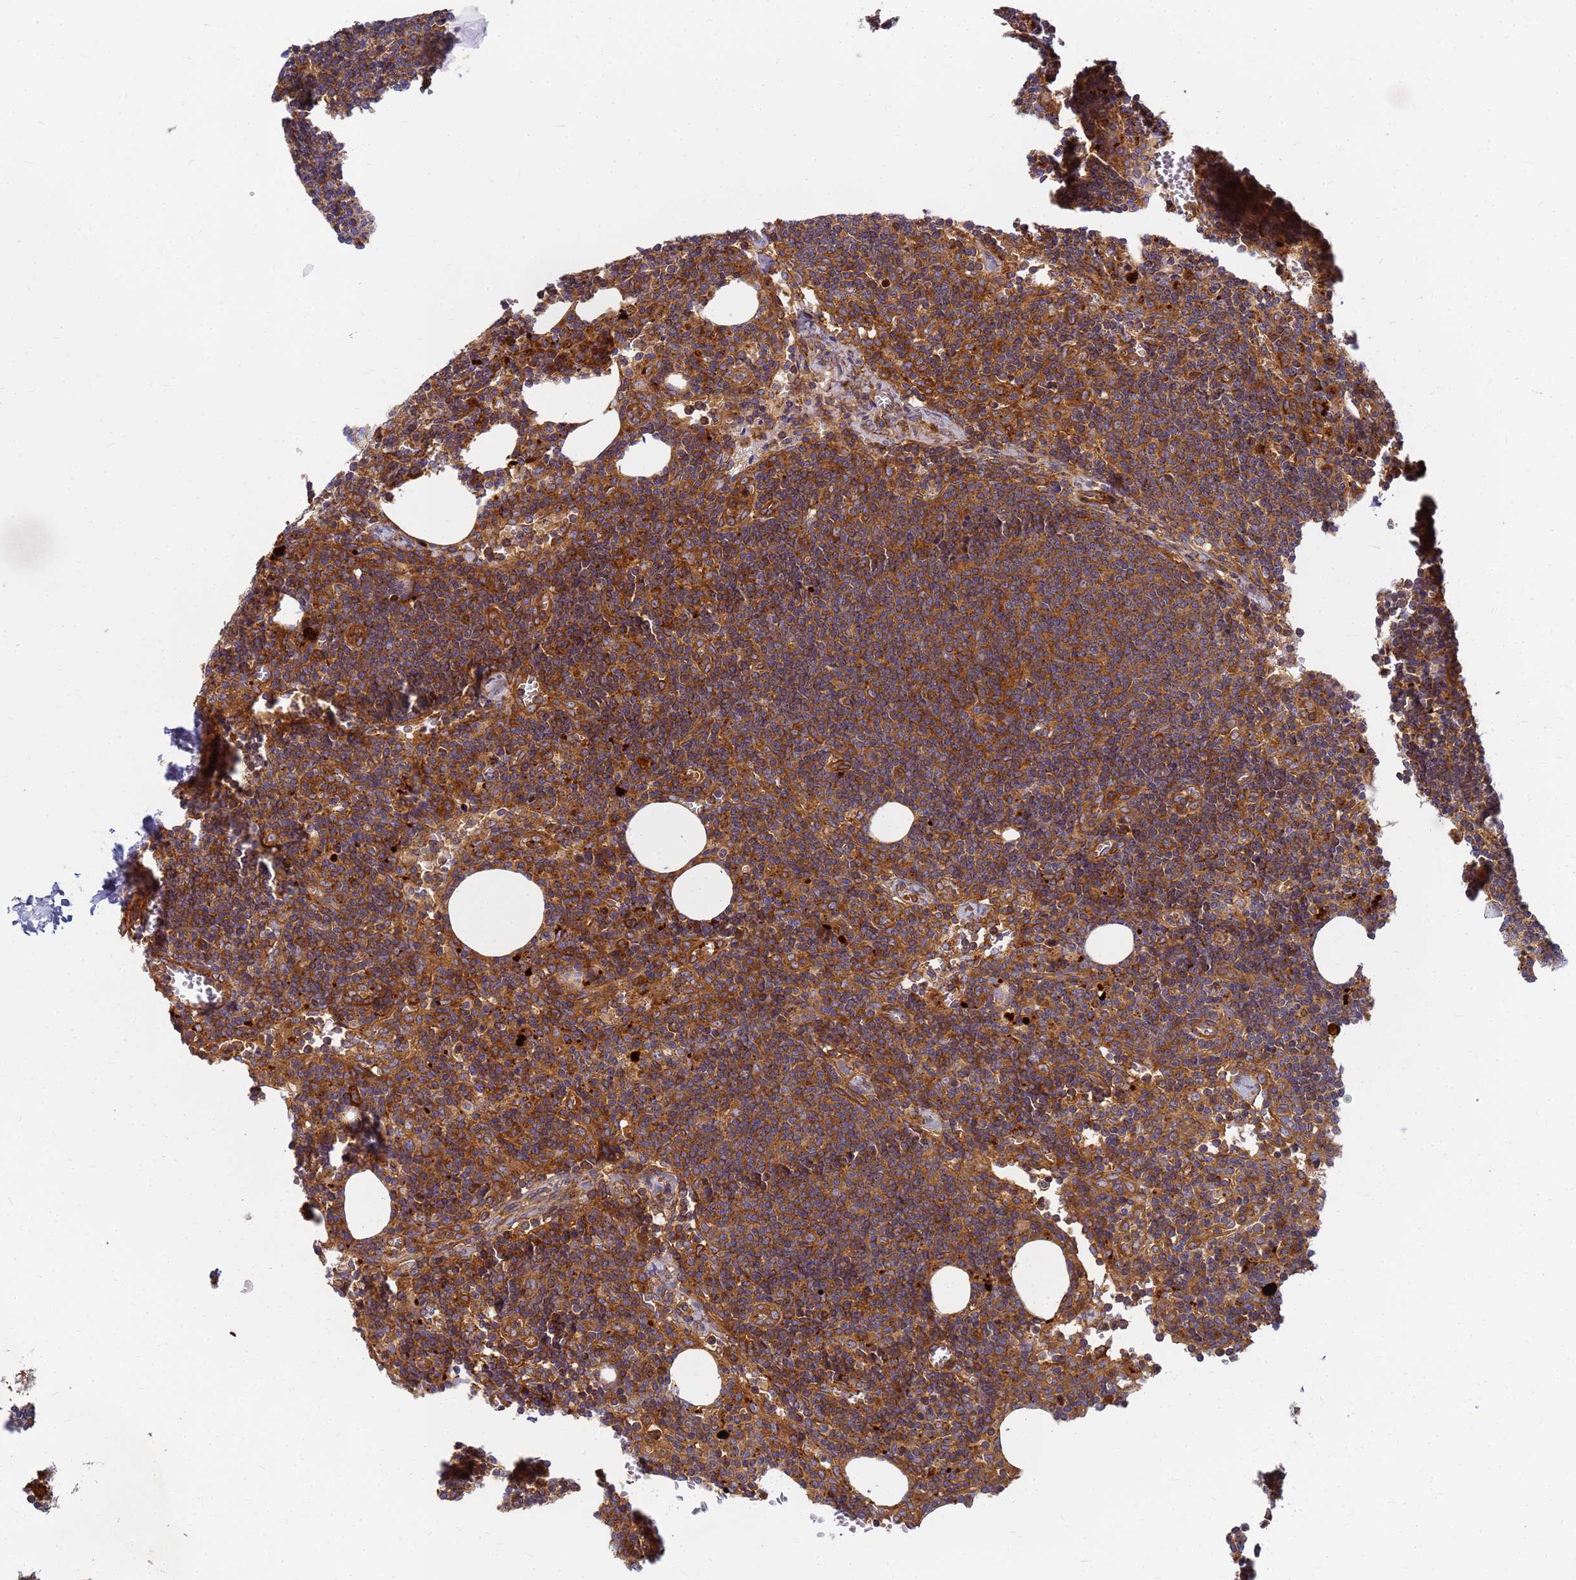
{"staining": {"intensity": "strong", "quantity": ">75%", "location": "cytoplasmic/membranous"}, "tissue": "lymph node", "cell_type": "Germinal center cells", "image_type": "normal", "snomed": [{"axis": "morphology", "description": "Normal tissue, NOS"}, {"axis": "topography", "description": "Lymph node"}], "caption": "Approximately >75% of germinal center cells in unremarkable lymph node exhibit strong cytoplasmic/membranous protein staining as visualized by brown immunohistochemical staining.", "gene": "C2CD5", "patient": {"sex": "female", "age": 27}}